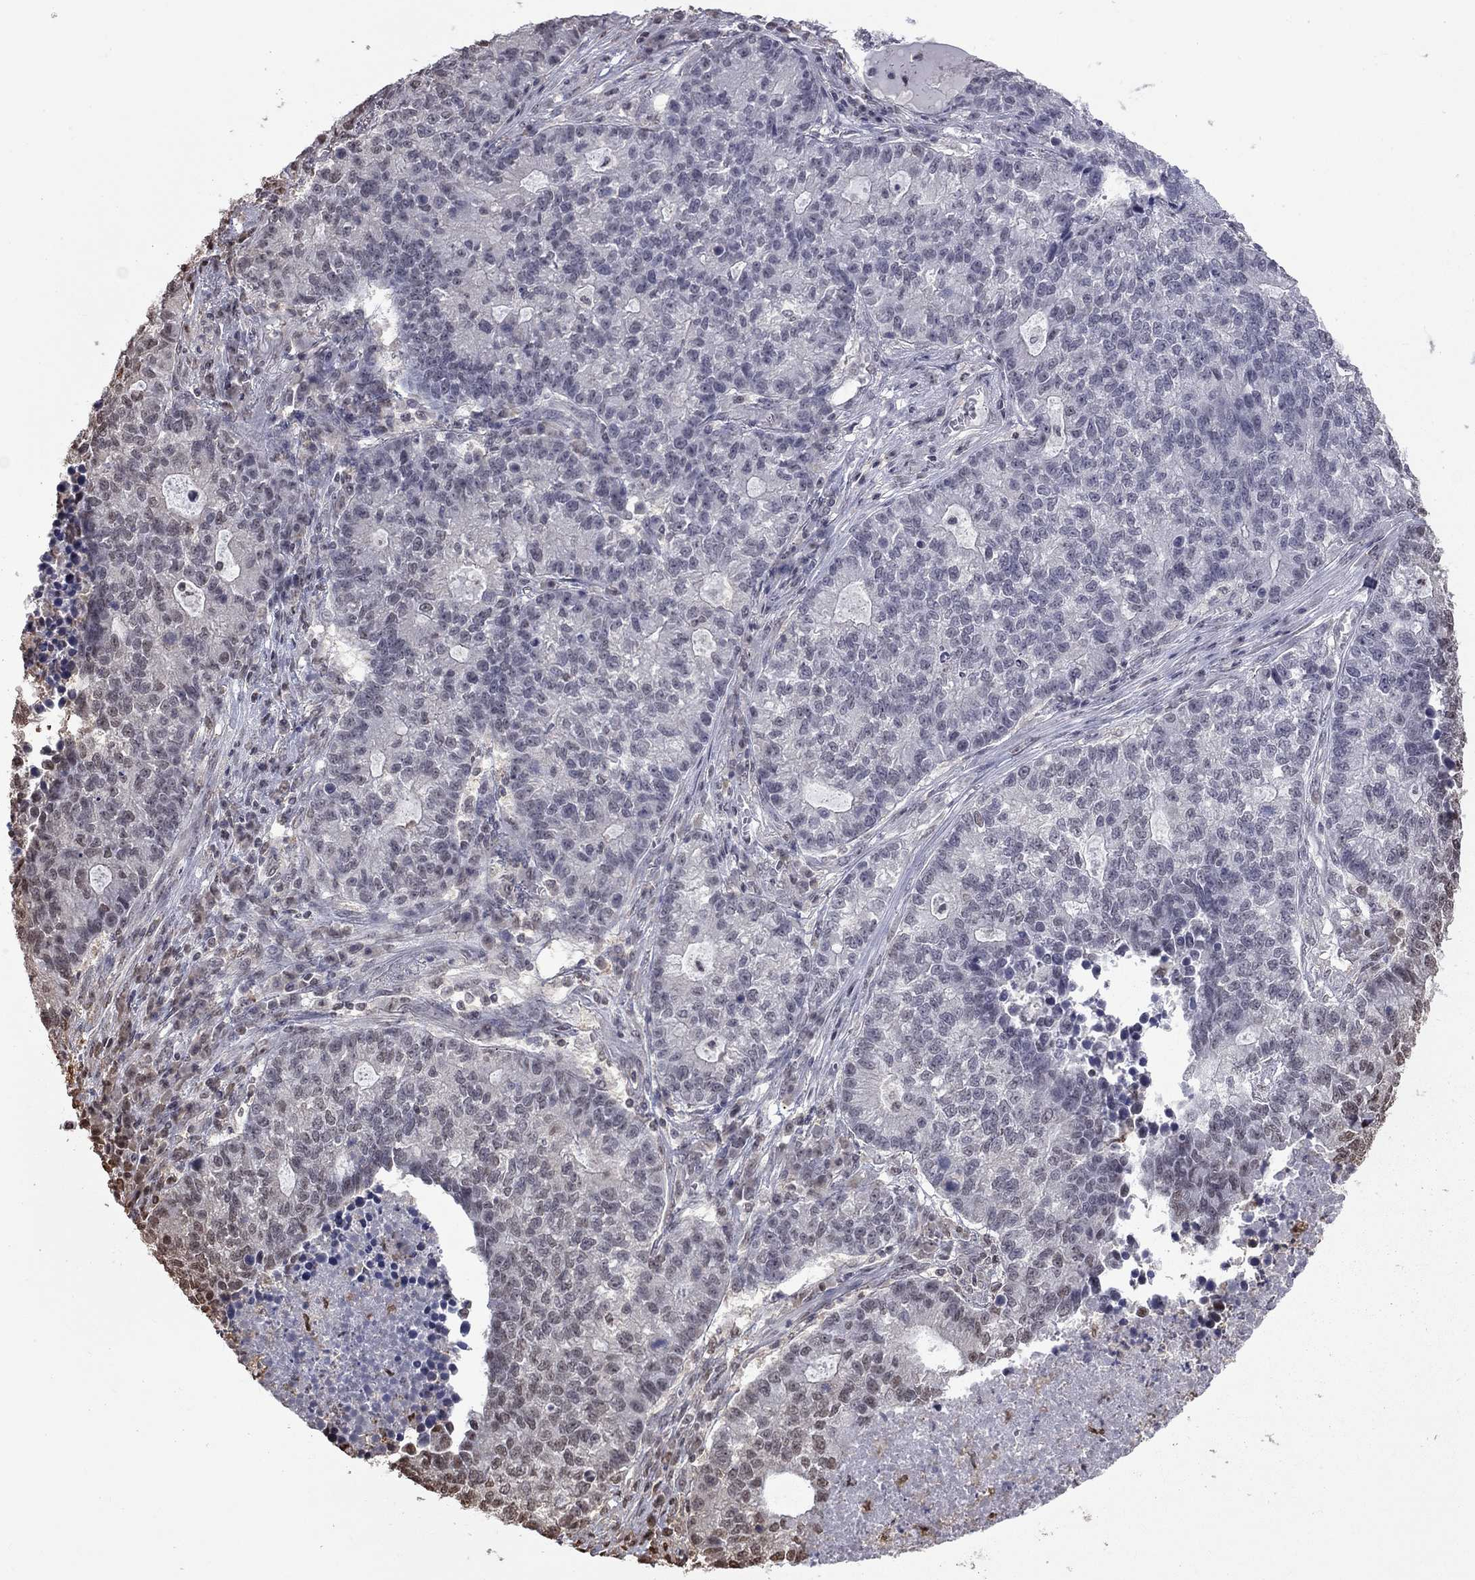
{"staining": {"intensity": "negative", "quantity": "none", "location": "none"}, "tissue": "lung cancer", "cell_type": "Tumor cells", "image_type": "cancer", "snomed": [{"axis": "morphology", "description": "Adenocarcinoma, NOS"}, {"axis": "topography", "description": "Lung"}], "caption": "Lung cancer (adenocarcinoma) was stained to show a protein in brown. There is no significant staining in tumor cells. The staining is performed using DAB (3,3'-diaminobenzidine) brown chromogen with nuclei counter-stained in using hematoxylin.", "gene": "RFWD3", "patient": {"sex": "male", "age": 57}}